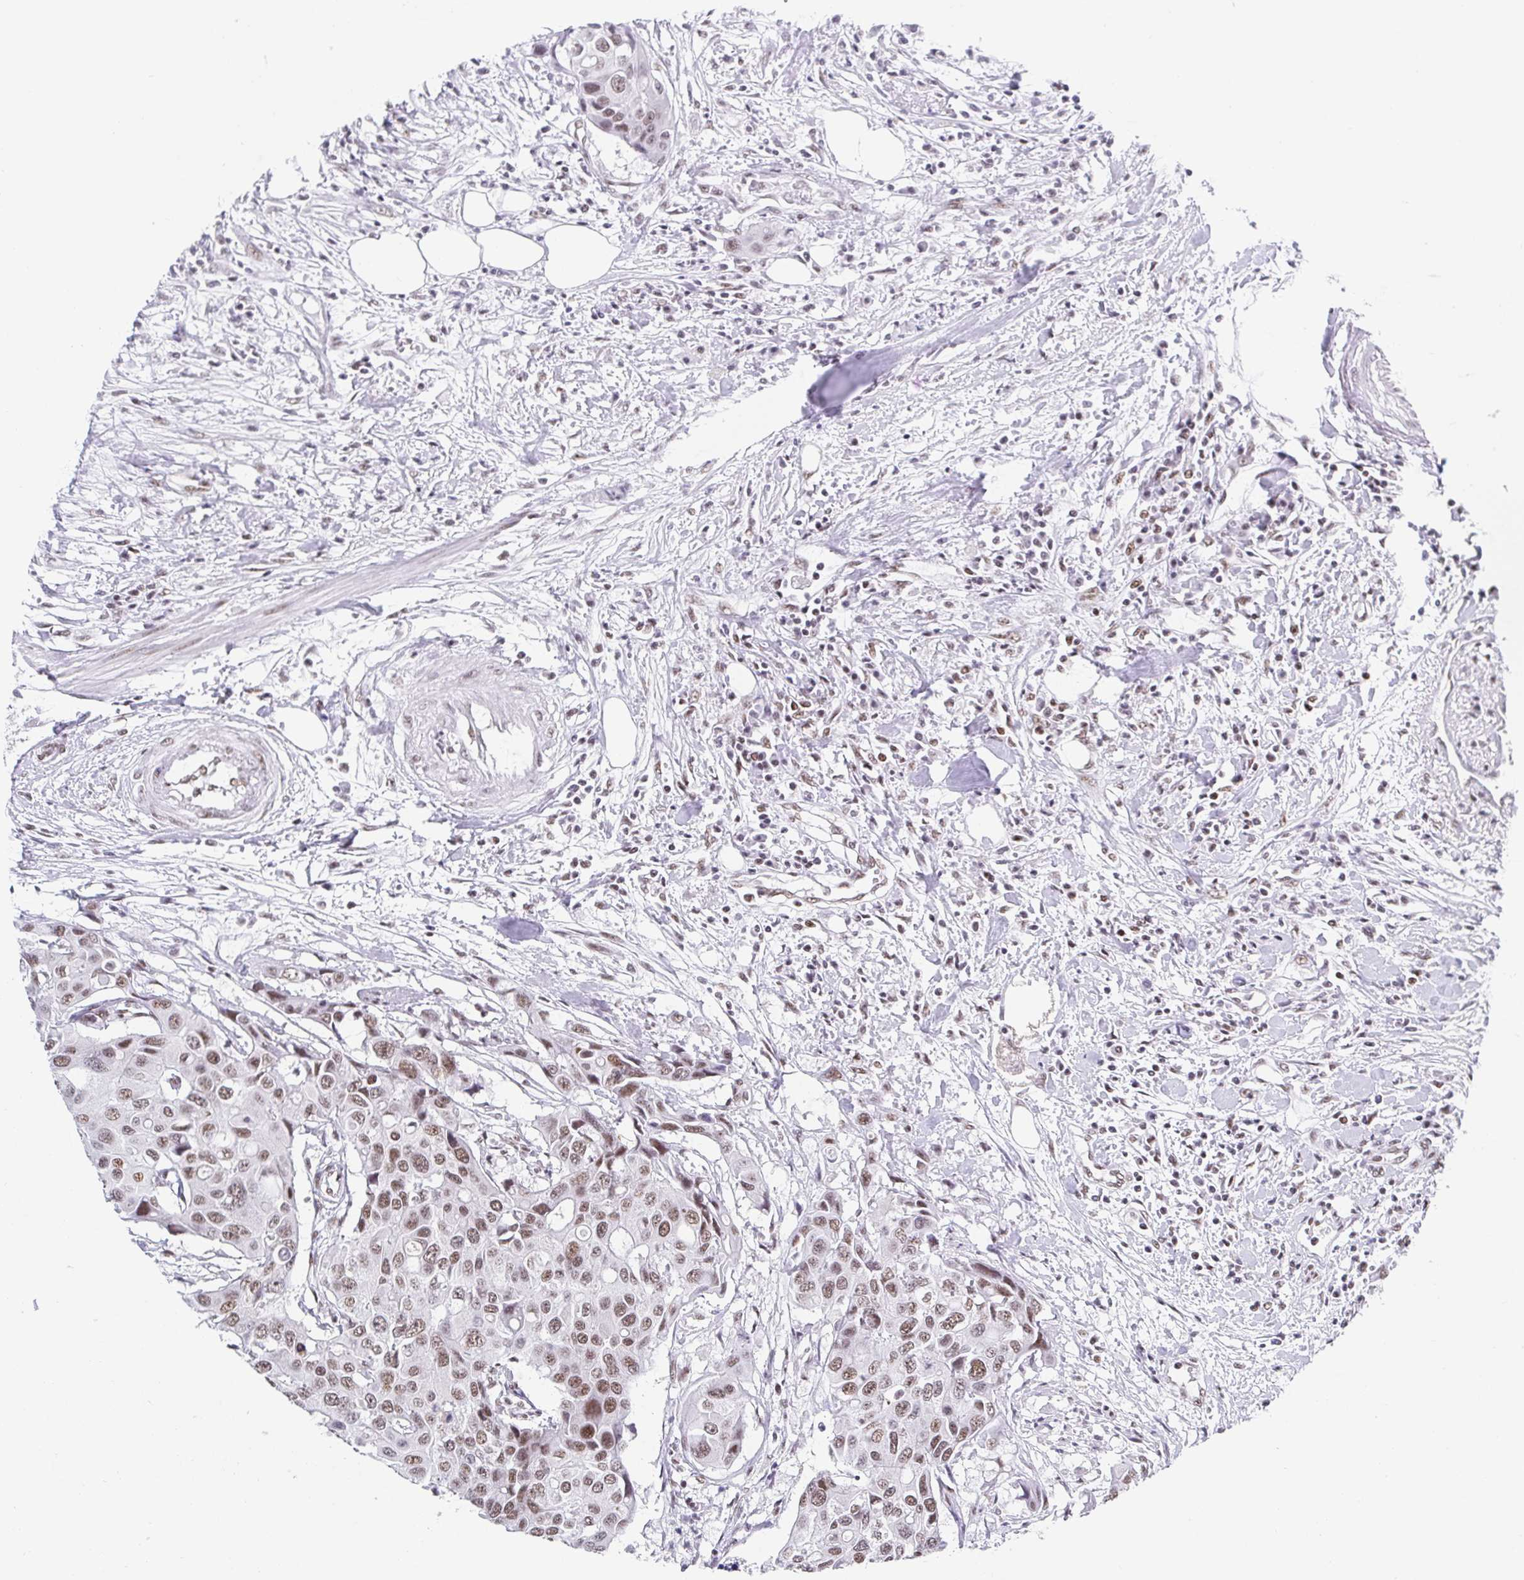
{"staining": {"intensity": "moderate", "quantity": ">75%", "location": "nuclear"}, "tissue": "colorectal cancer", "cell_type": "Tumor cells", "image_type": "cancer", "snomed": [{"axis": "morphology", "description": "Adenocarcinoma, NOS"}, {"axis": "topography", "description": "Colon"}], "caption": "An image showing moderate nuclear expression in approximately >75% of tumor cells in colorectal cancer, as visualized by brown immunohistochemical staining.", "gene": "SLC7A10", "patient": {"sex": "male", "age": 77}}